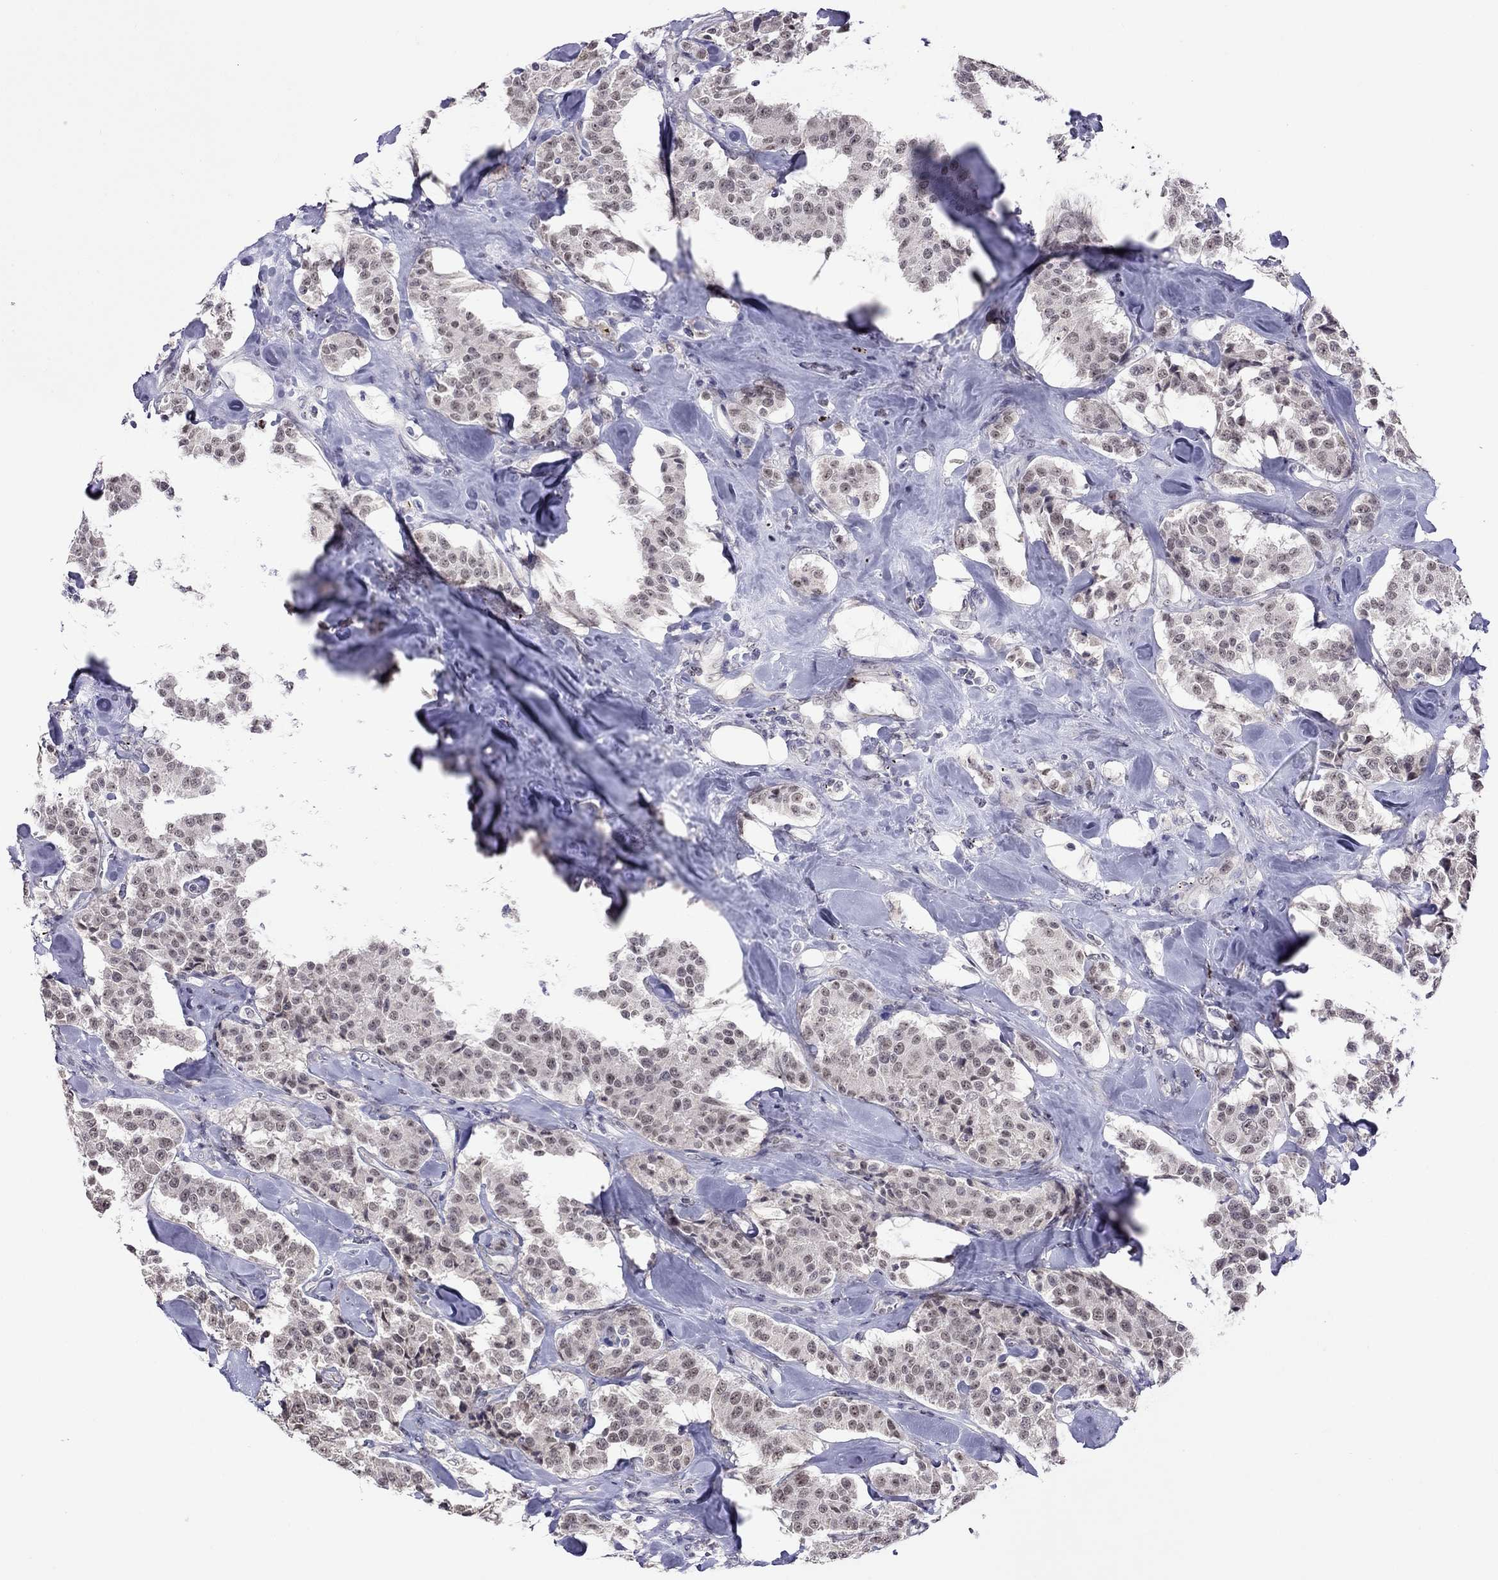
{"staining": {"intensity": "weak", "quantity": "<25%", "location": "nuclear"}, "tissue": "carcinoid", "cell_type": "Tumor cells", "image_type": "cancer", "snomed": [{"axis": "morphology", "description": "Carcinoid, malignant, NOS"}, {"axis": "topography", "description": "Pancreas"}], "caption": "This is a image of immunohistochemistry staining of carcinoid, which shows no staining in tumor cells.", "gene": "HES5", "patient": {"sex": "male", "age": 41}}